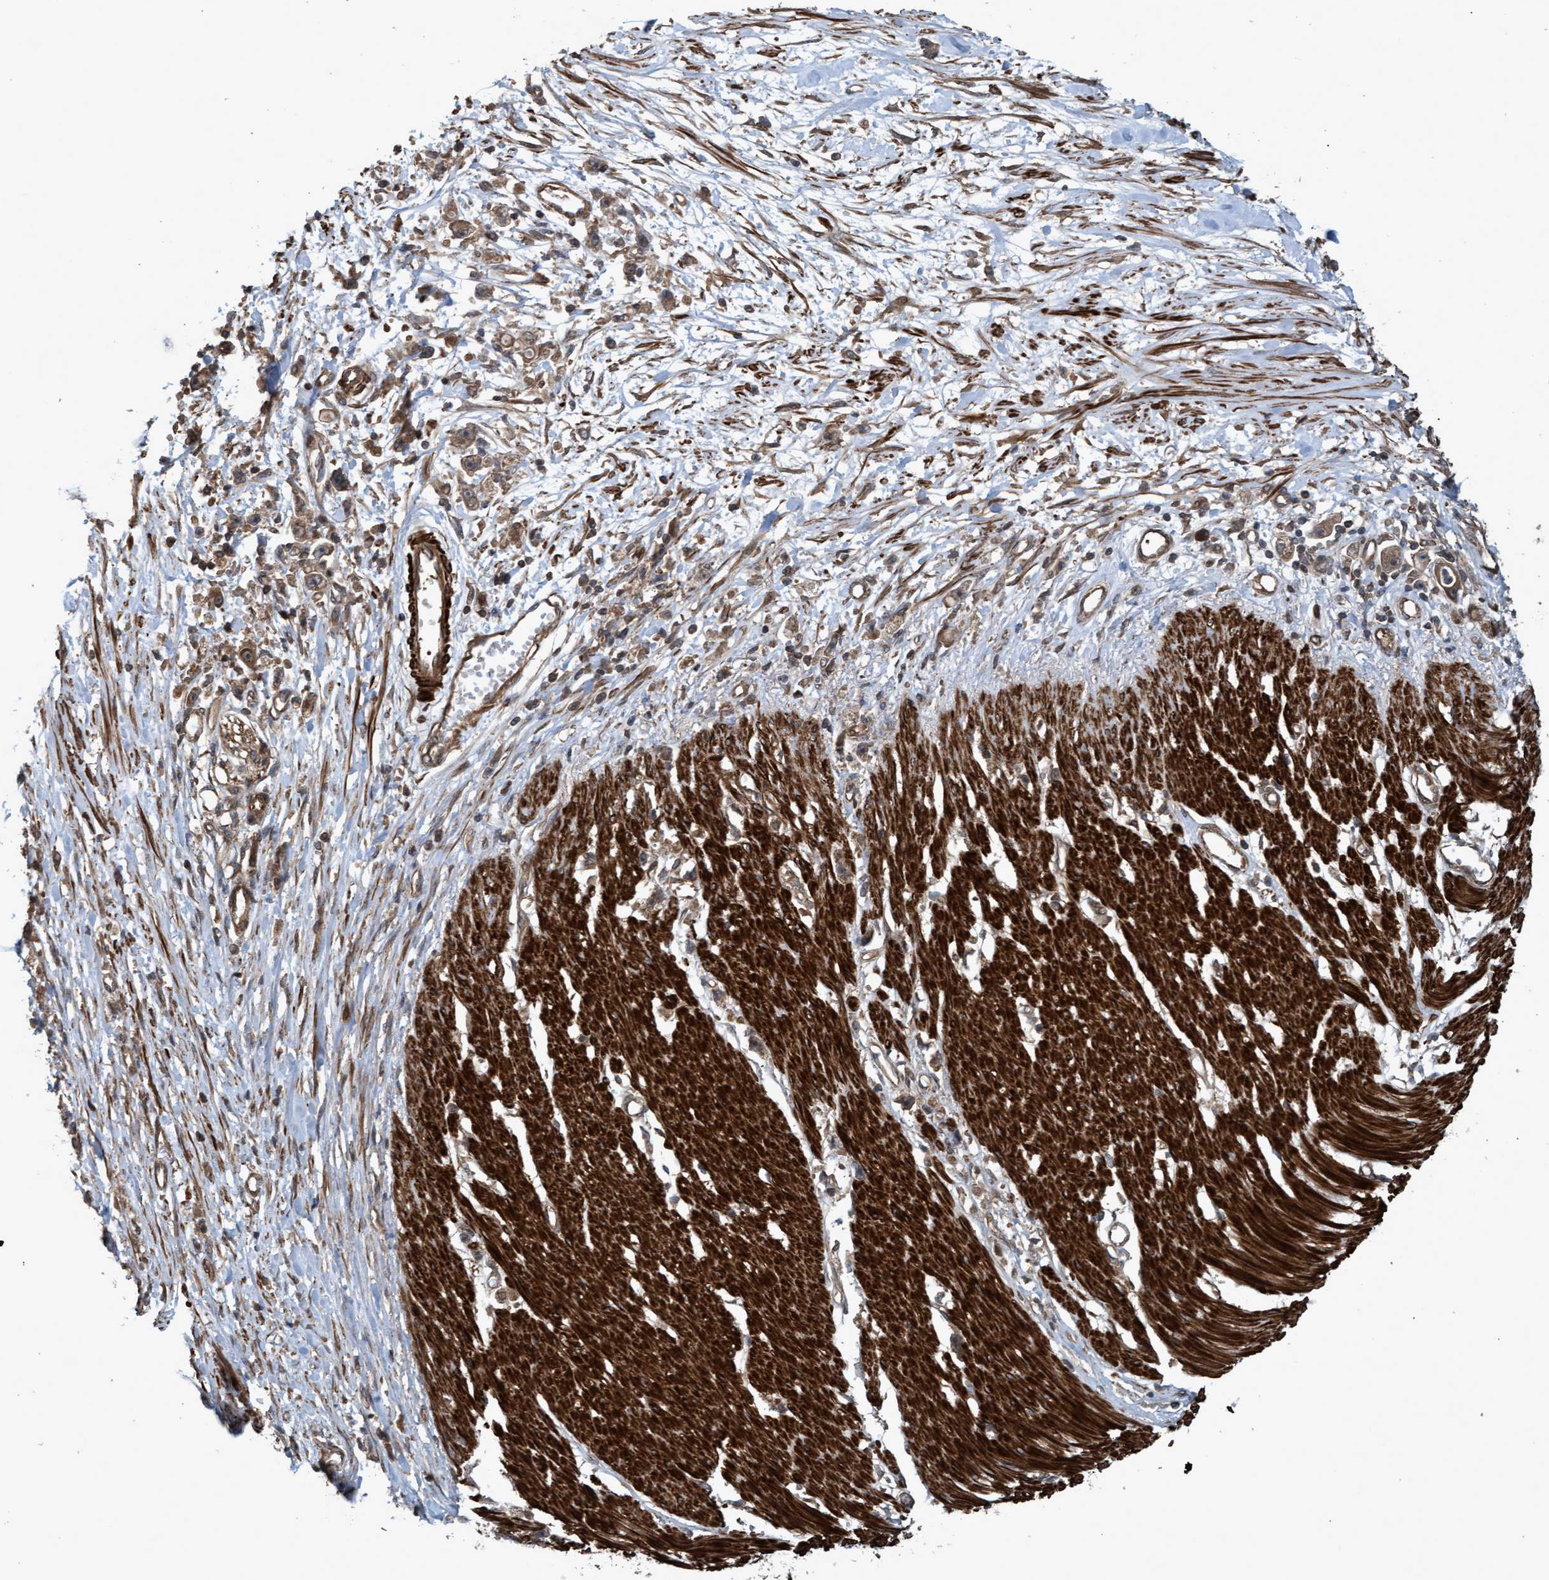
{"staining": {"intensity": "moderate", "quantity": ">75%", "location": "cytoplasmic/membranous"}, "tissue": "stomach cancer", "cell_type": "Tumor cells", "image_type": "cancer", "snomed": [{"axis": "morphology", "description": "Adenocarcinoma, NOS"}, {"axis": "topography", "description": "Stomach"}], "caption": "Immunohistochemical staining of stomach cancer exhibits moderate cytoplasmic/membranous protein expression in approximately >75% of tumor cells. The staining was performed using DAB (3,3'-diaminobenzidine) to visualize the protein expression in brown, while the nuclei were stained in blue with hematoxylin (Magnification: 20x).", "gene": "GGT6", "patient": {"sex": "female", "age": 59}}